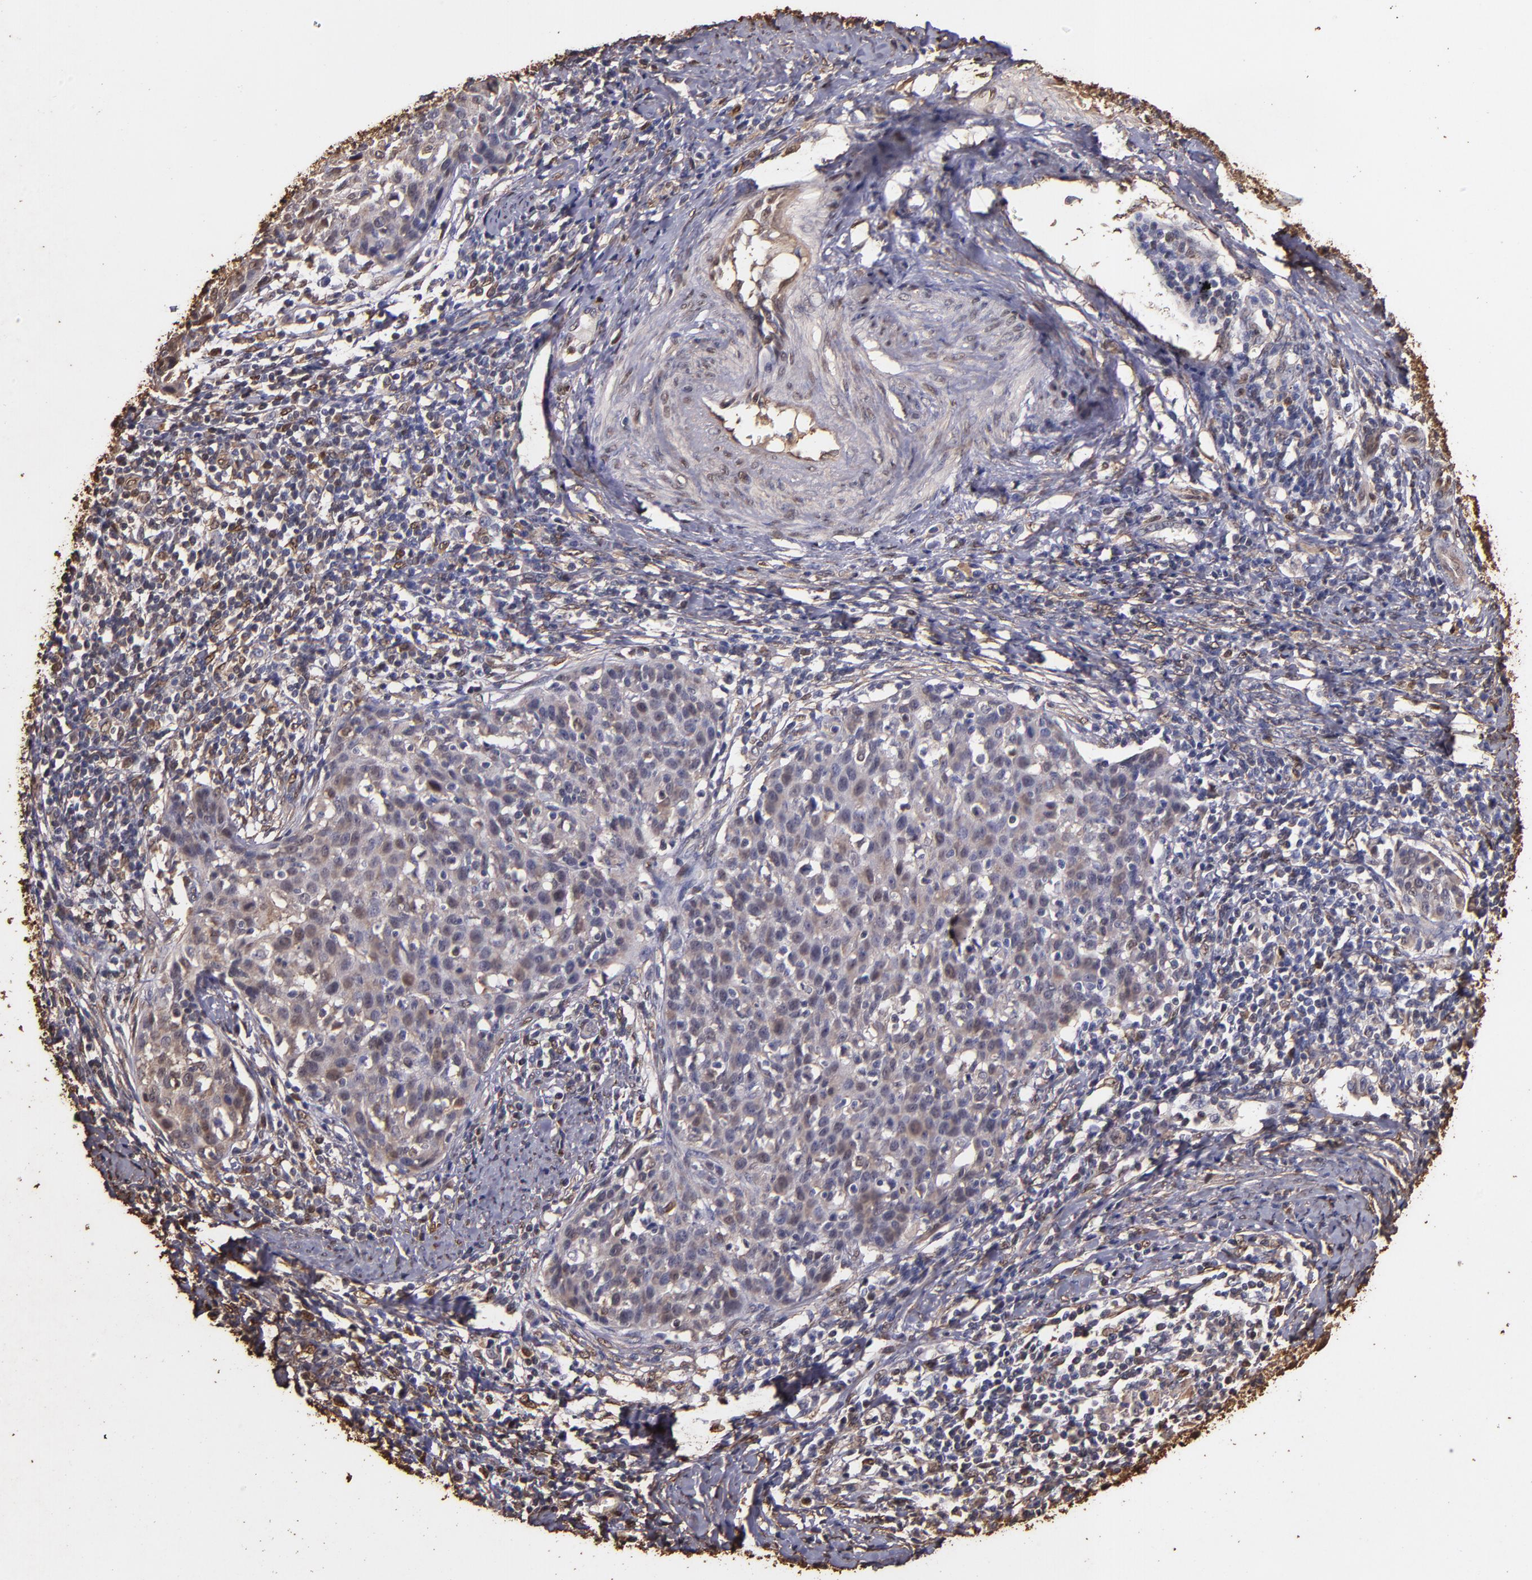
{"staining": {"intensity": "weak", "quantity": "25%-75%", "location": "cytoplasmic/membranous"}, "tissue": "cervical cancer", "cell_type": "Tumor cells", "image_type": "cancer", "snomed": [{"axis": "morphology", "description": "Squamous cell carcinoma, NOS"}, {"axis": "topography", "description": "Cervix"}], "caption": "Immunohistochemistry histopathology image of human cervical squamous cell carcinoma stained for a protein (brown), which reveals low levels of weak cytoplasmic/membranous positivity in about 25%-75% of tumor cells.", "gene": "S100A6", "patient": {"sex": "female", "age": 38}}